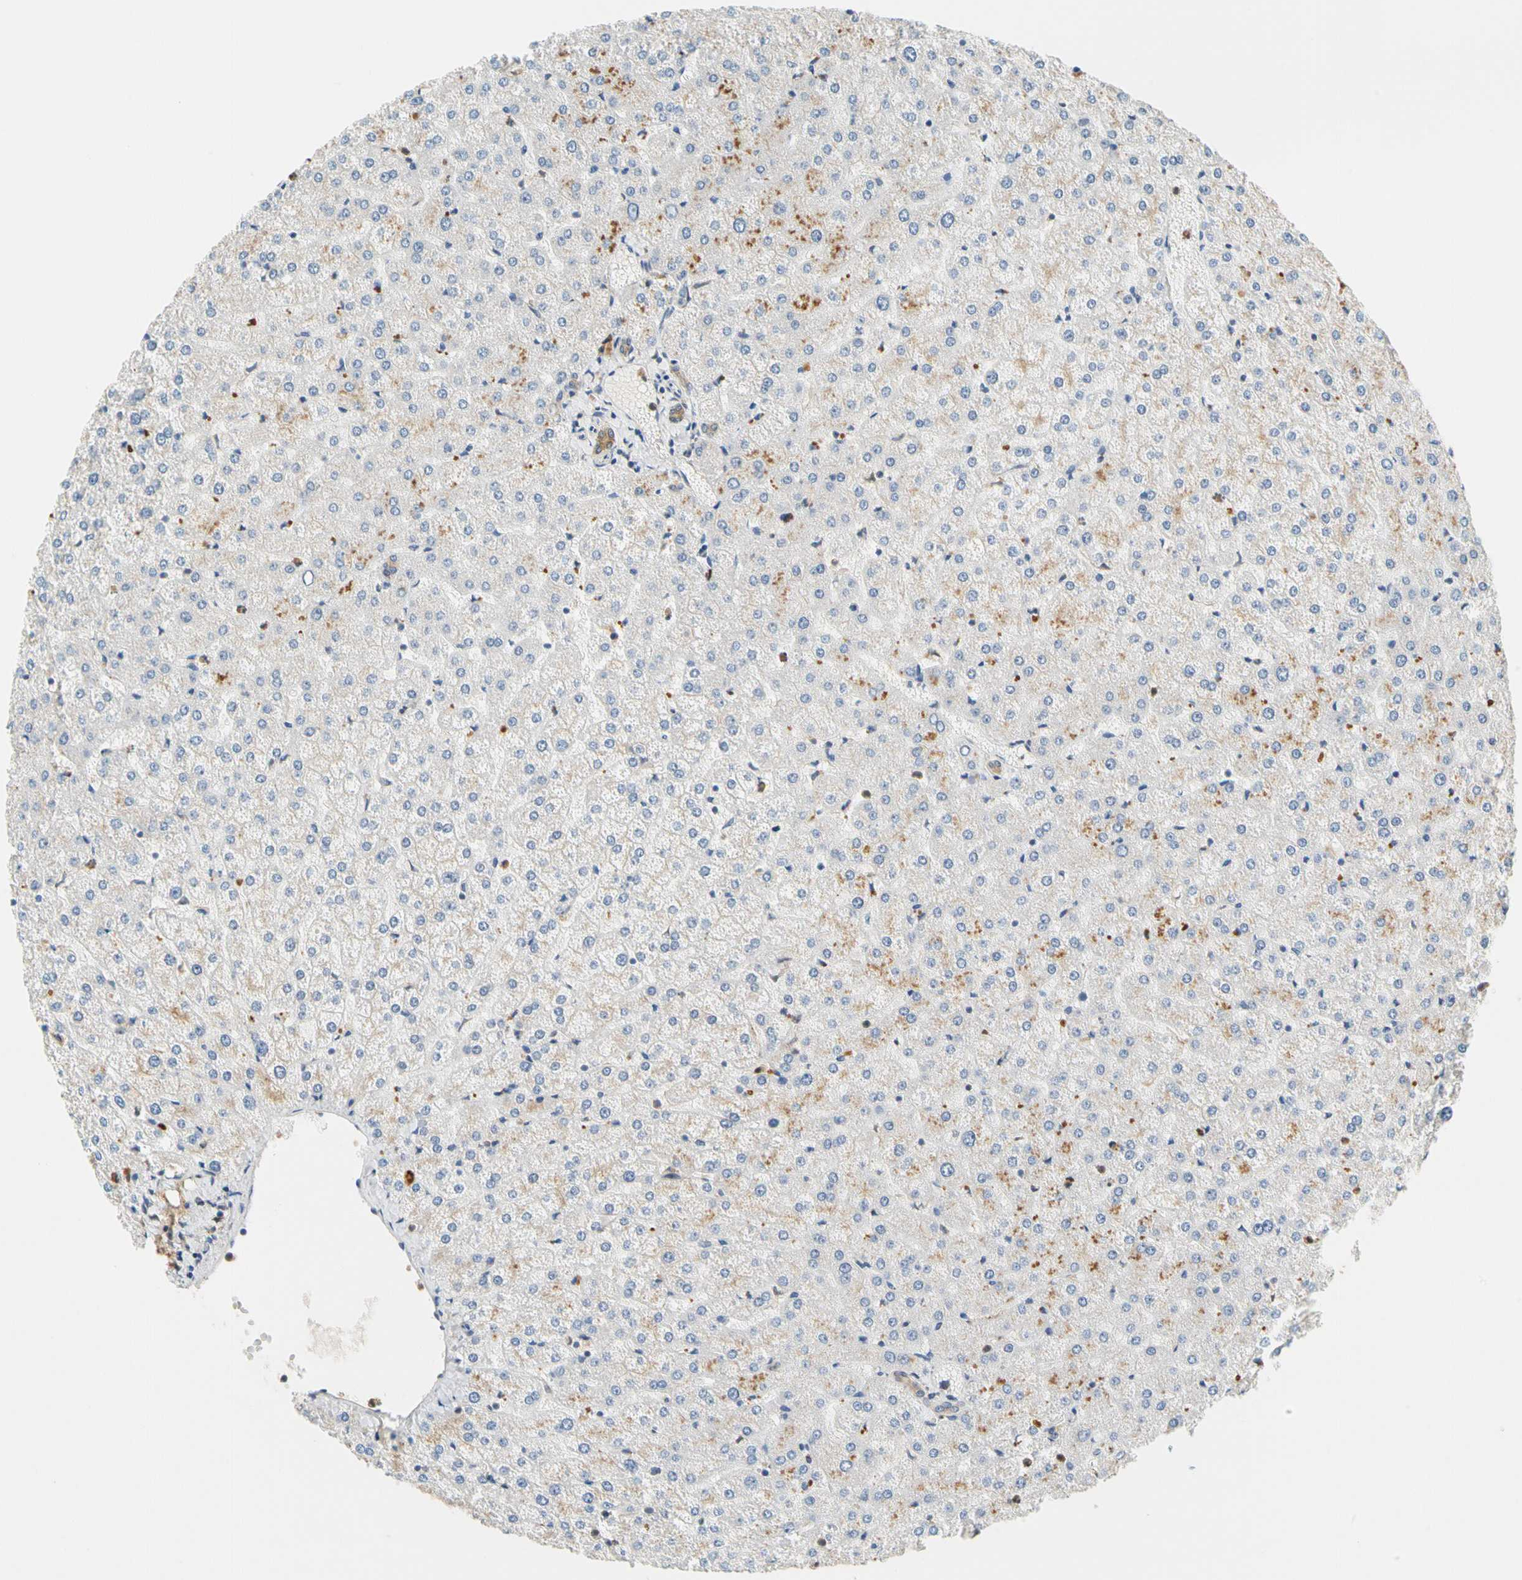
{"staining": {"intensity": "moderate", "quantity": ">75%", "location": "cytoplasmic/membranous"}, "tissue": "liver", "cell_type": "Cholangiocytes", "image_type": "normal", "snomed": [{"axis": "morphology", "description": "Normal tissue, NOS"}, {"axis": "topography", "description": "Liver"}], "caption": "Human liver stained with a brown dye demonstrates moderate cytoplasmic/membranous positive positivity in about >75% of cholangiocytes.", "gene": "GPSM2", "patient": {"sex": "female", "age": 32}}